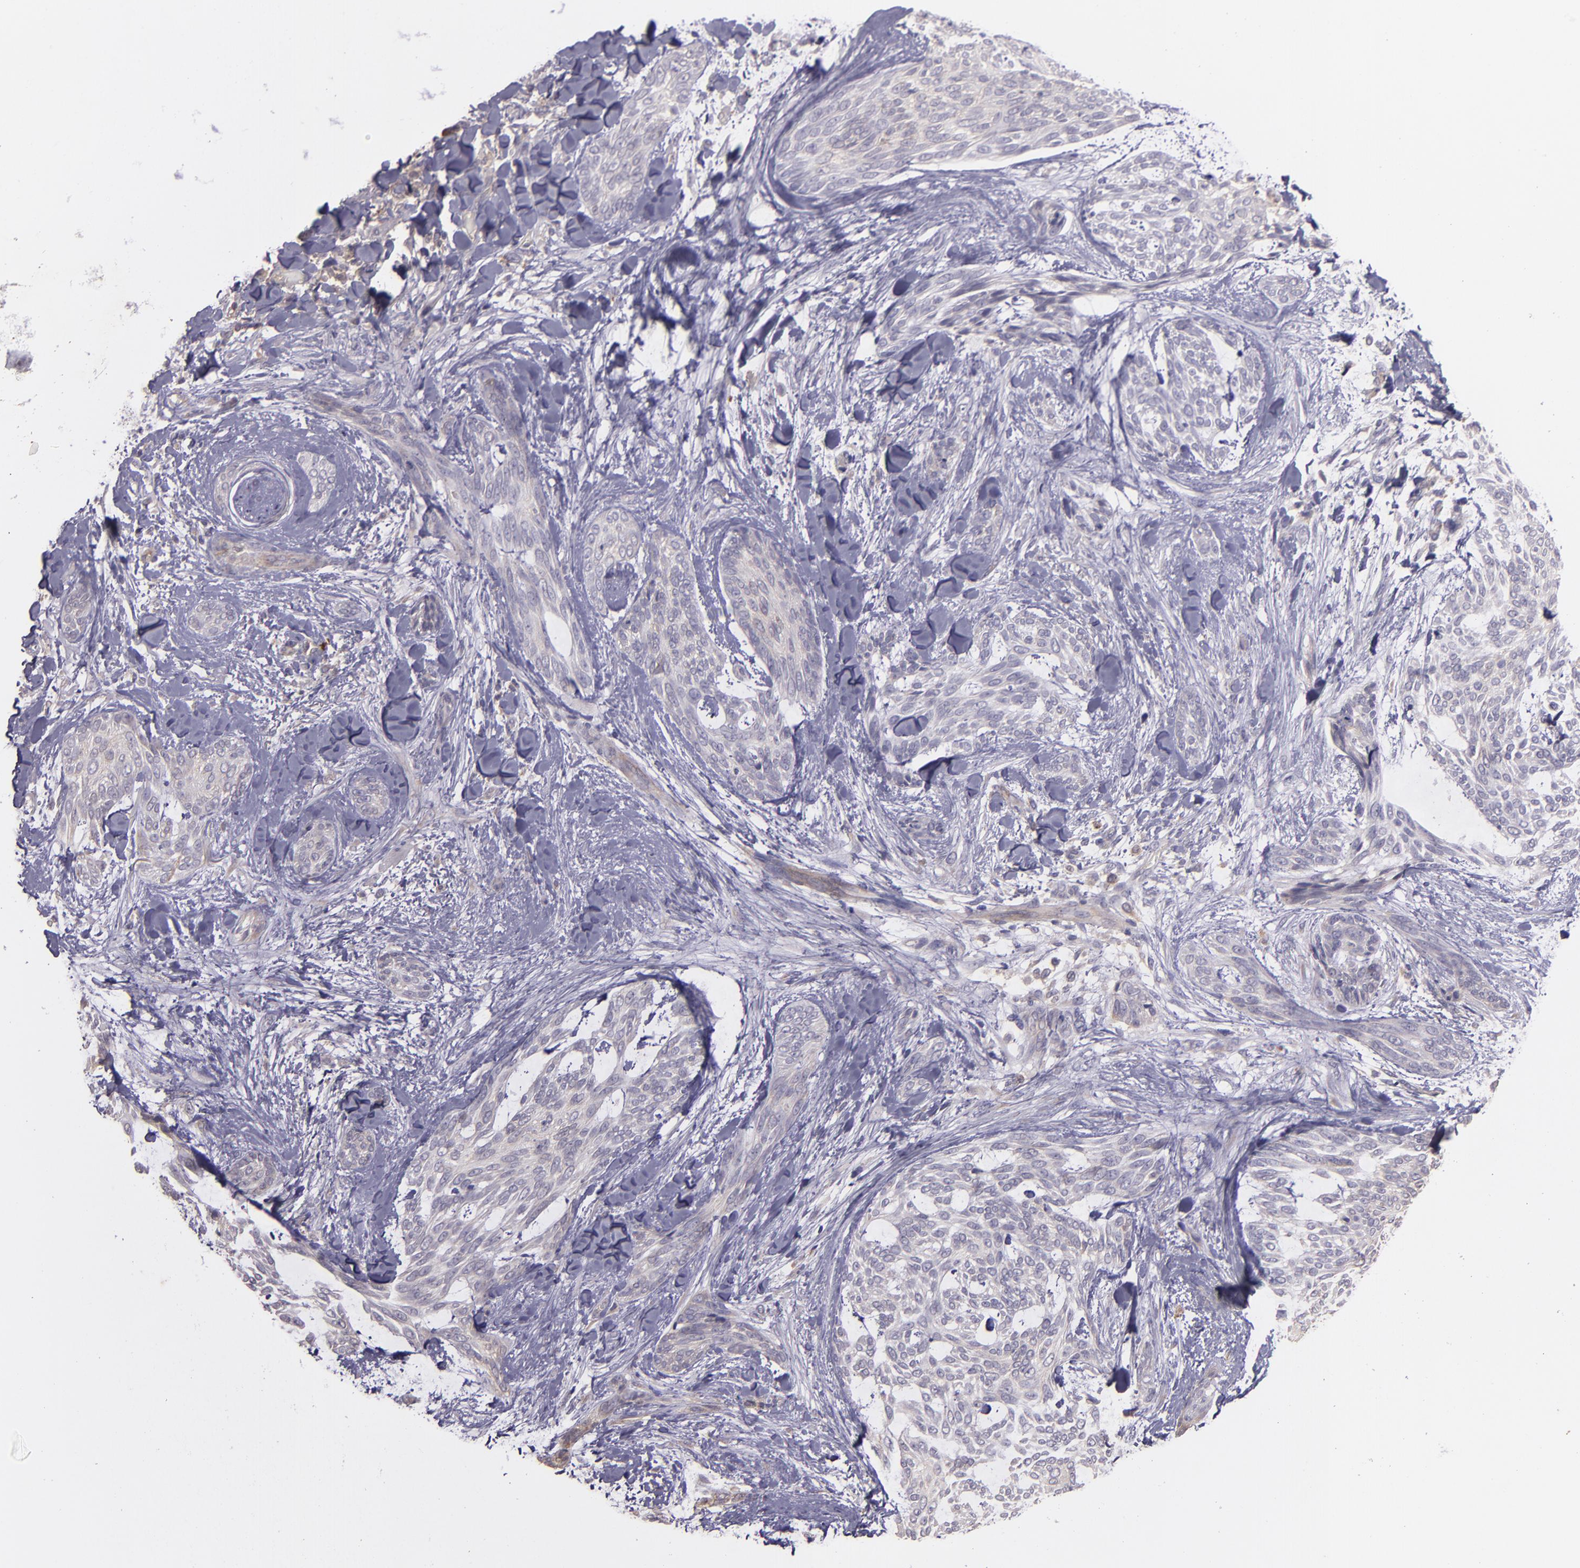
{"staining": {"intensity": "weak", "quantity": "<25%", "location": "cytoplasmic/membranous"}, "tissue": "skin cancer", "cell_type": "Tumor cells", "image_type": "cancer", "snomed": [{"axis": "morphology", "description": "Normal tissue, NOS"}, {"axis": "morphology", "description": "Basal cell carcinoma"}, {"axis": "topography", "description": "Skin"}], "caption": "The IHC image has no significant expression in tumor cells of basal cell carcinoma (skin) tissue.", "gene": "ECE1", "patient": {"sex": "female", "age": 71}}